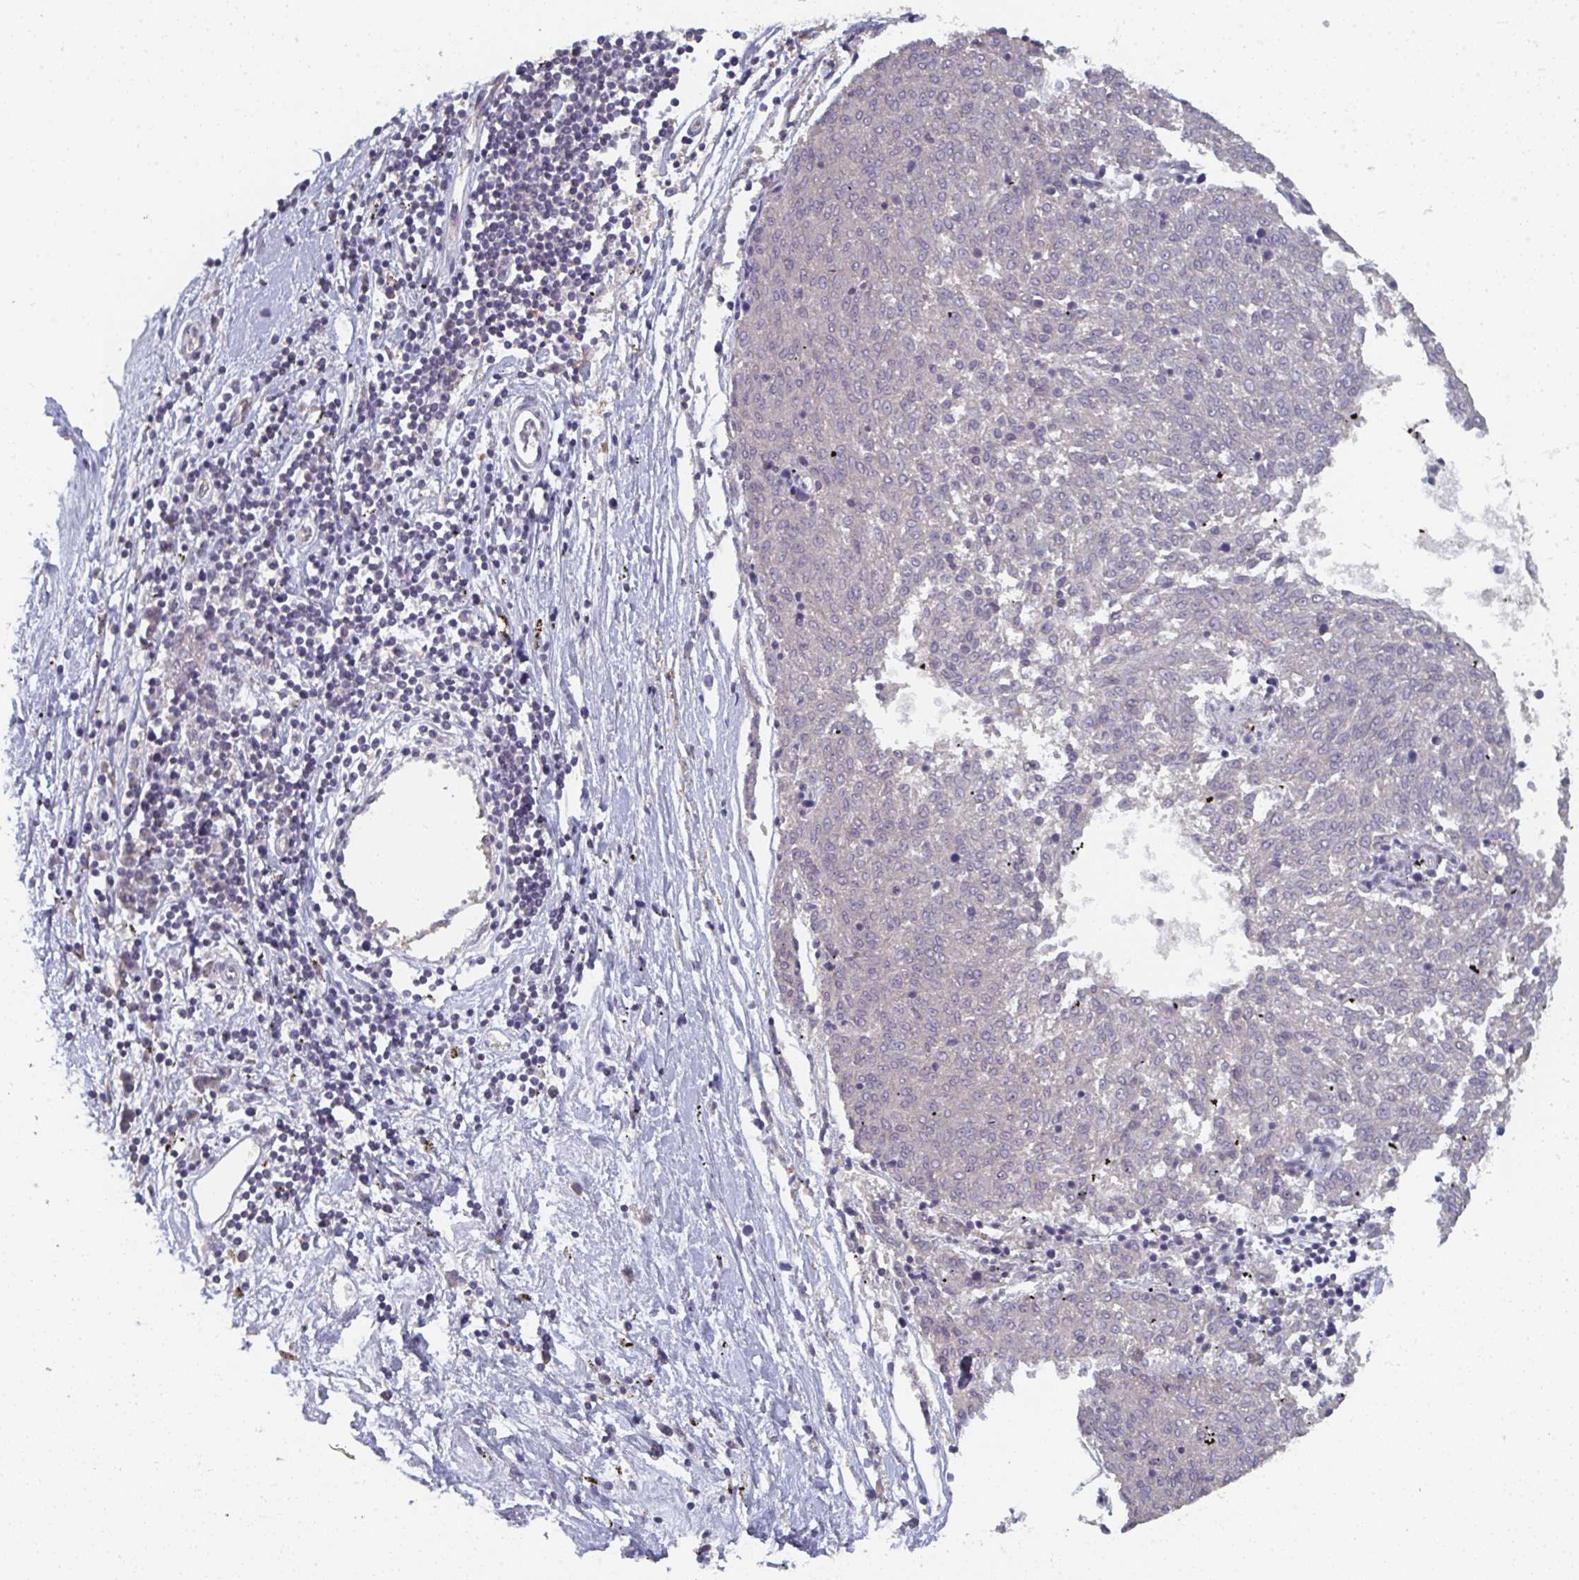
{"staining": {"intensity": "negative", "quantity": "none", "location": "none"}, "tissue": "melanoma", "cell_type": "Tumor cells", "image_type": "cancer", "snomed": [{"axis": "morphology", "description": "Malignant melanoma, NOS"}, {"axis": "topography", "description": "Skin"}], "caption": "An image of melanoma stained for a protein shows no brown staining in tumor cells.", "gene": "LIX1", "patient": {"sex": "female", "age": 72}}